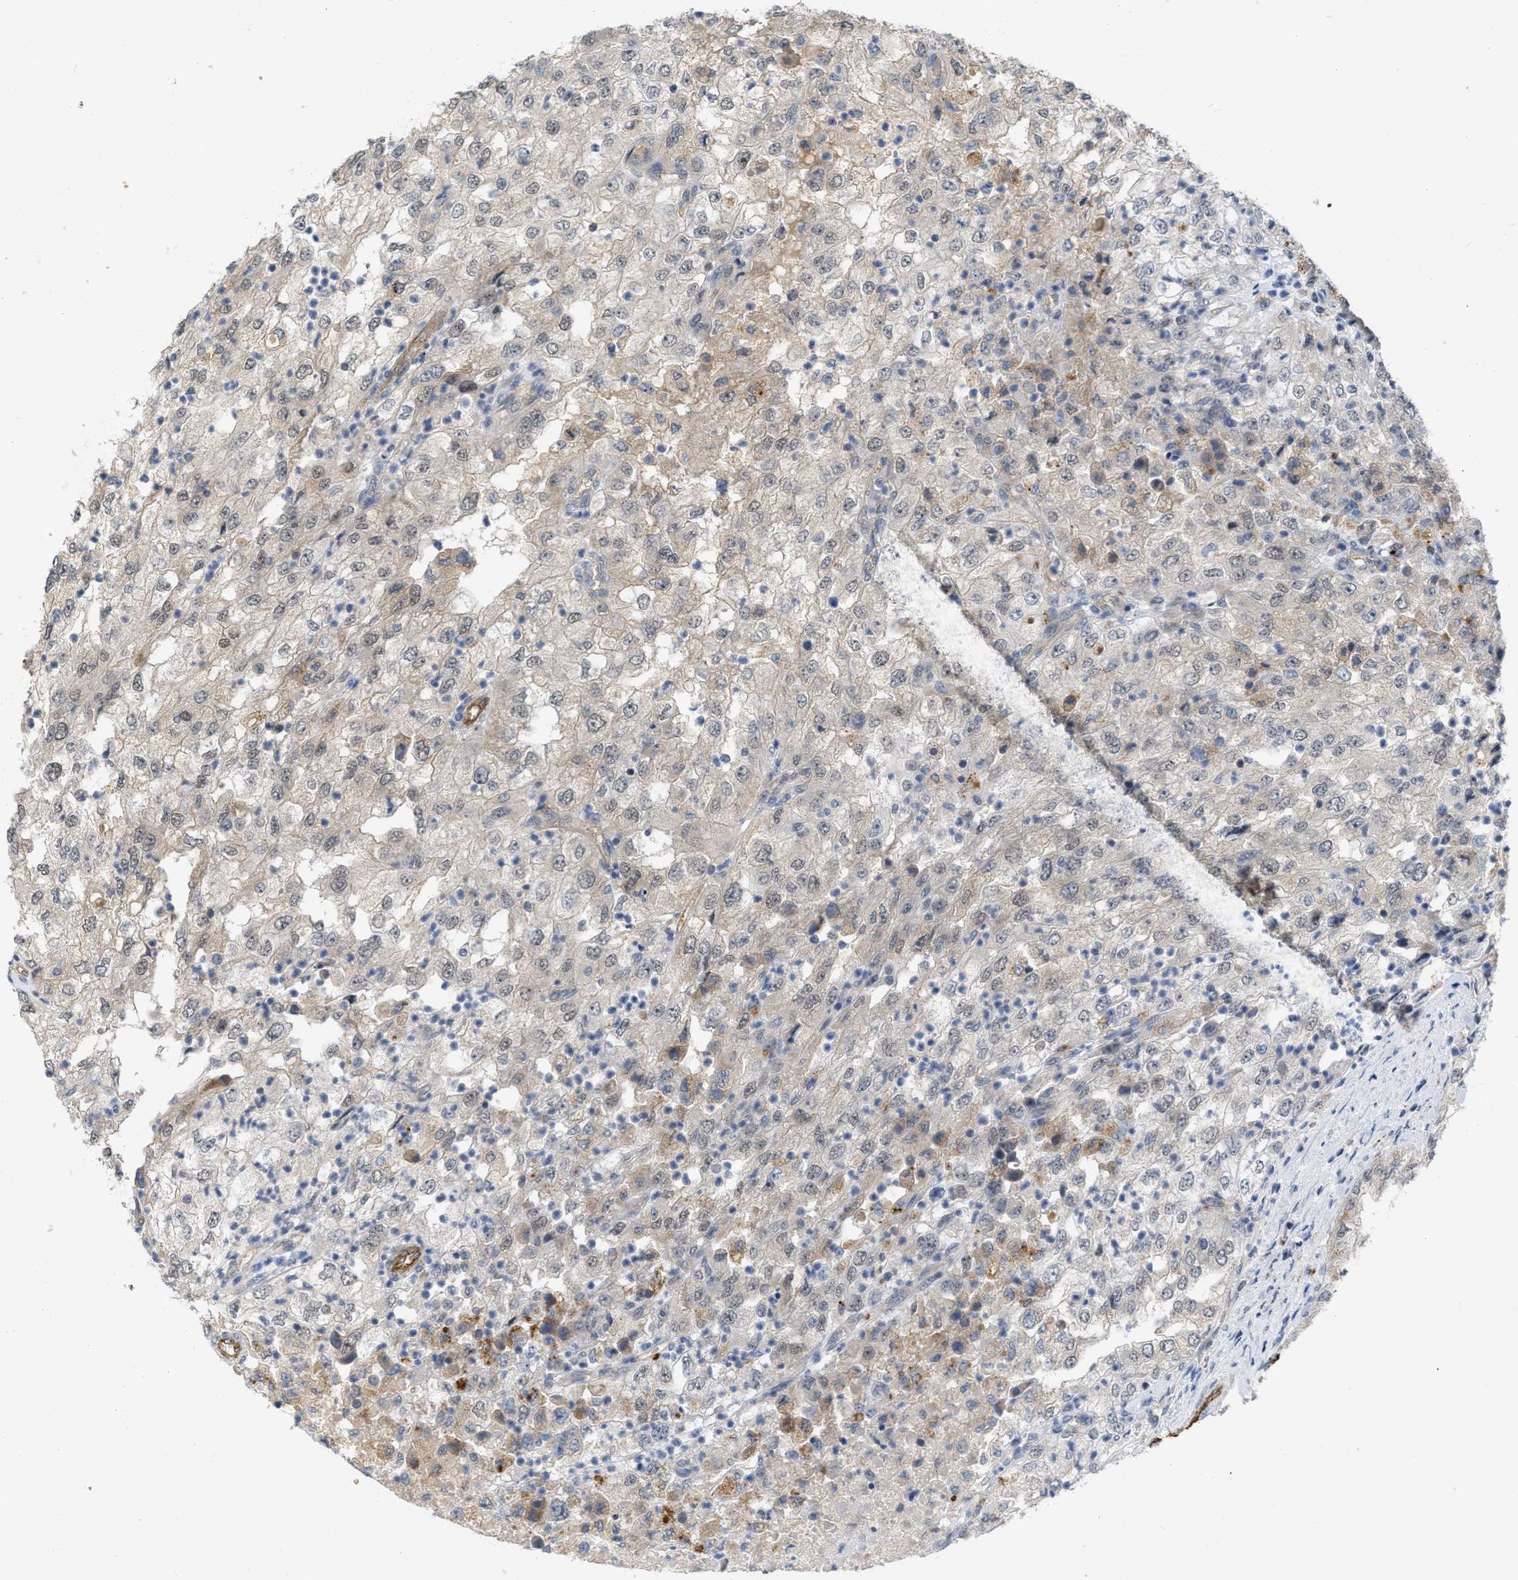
{"staining": {"intensity": "weak", "quantity": "<25%", "location": "cytoplasmic/membranous"}, "tissue": "renal cancer", "cell_type": "Tumor cells", "image_type": "cancer", "snomed": [{"axis": "morphology", "description": "Adenocarcinoma, NOS"}, {"axis": "topography", "description": "Kidney"}], "caption": "Tumor cells show no significant staining in renal cancer.", "gene": "NAPEPLD", "patient": {"sex": "female", "age": 54}}